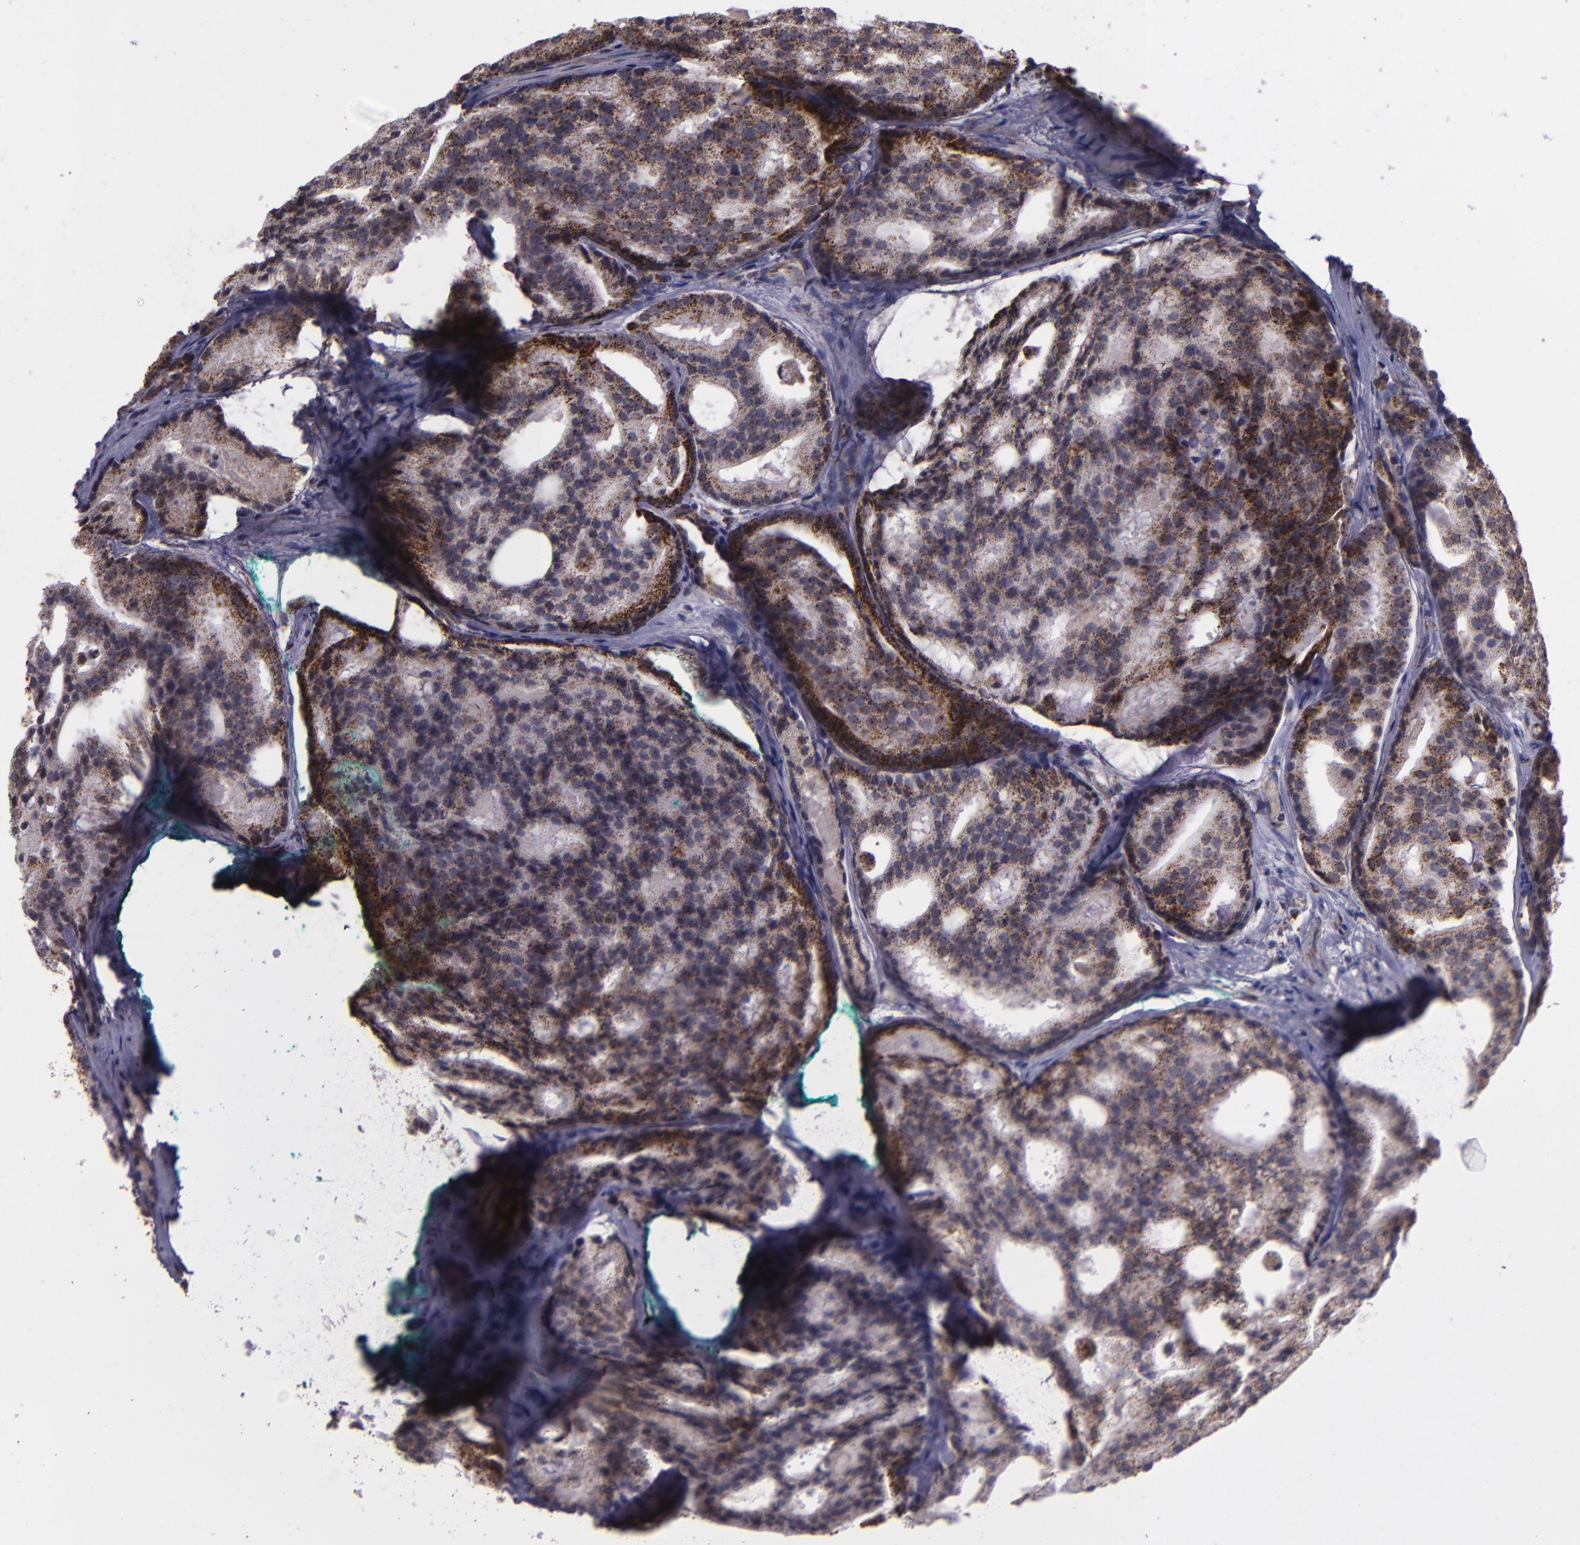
{"staining": {"intensity": "moderate", "quantity": ">75%", "location": "cytoplasmic/membranous"}, "tissue": "prostate cancer", "cell_type": "Tumor cells", "image_type": "cancer", "snomed": [{"axis": "morphology", "description": "Adenocarcinoma, High grade"}, {"axis": "topography", "description": "Prostate"}], "caption": "Protein analysis of prostate cancer (adenocarcinoma (high-grade)) tissue shows moderate cytoplasmic/membranous expression in about >75% of tumor cells.", "gene": "LONP1", "patient": {"sex": "male", "age": 64}}